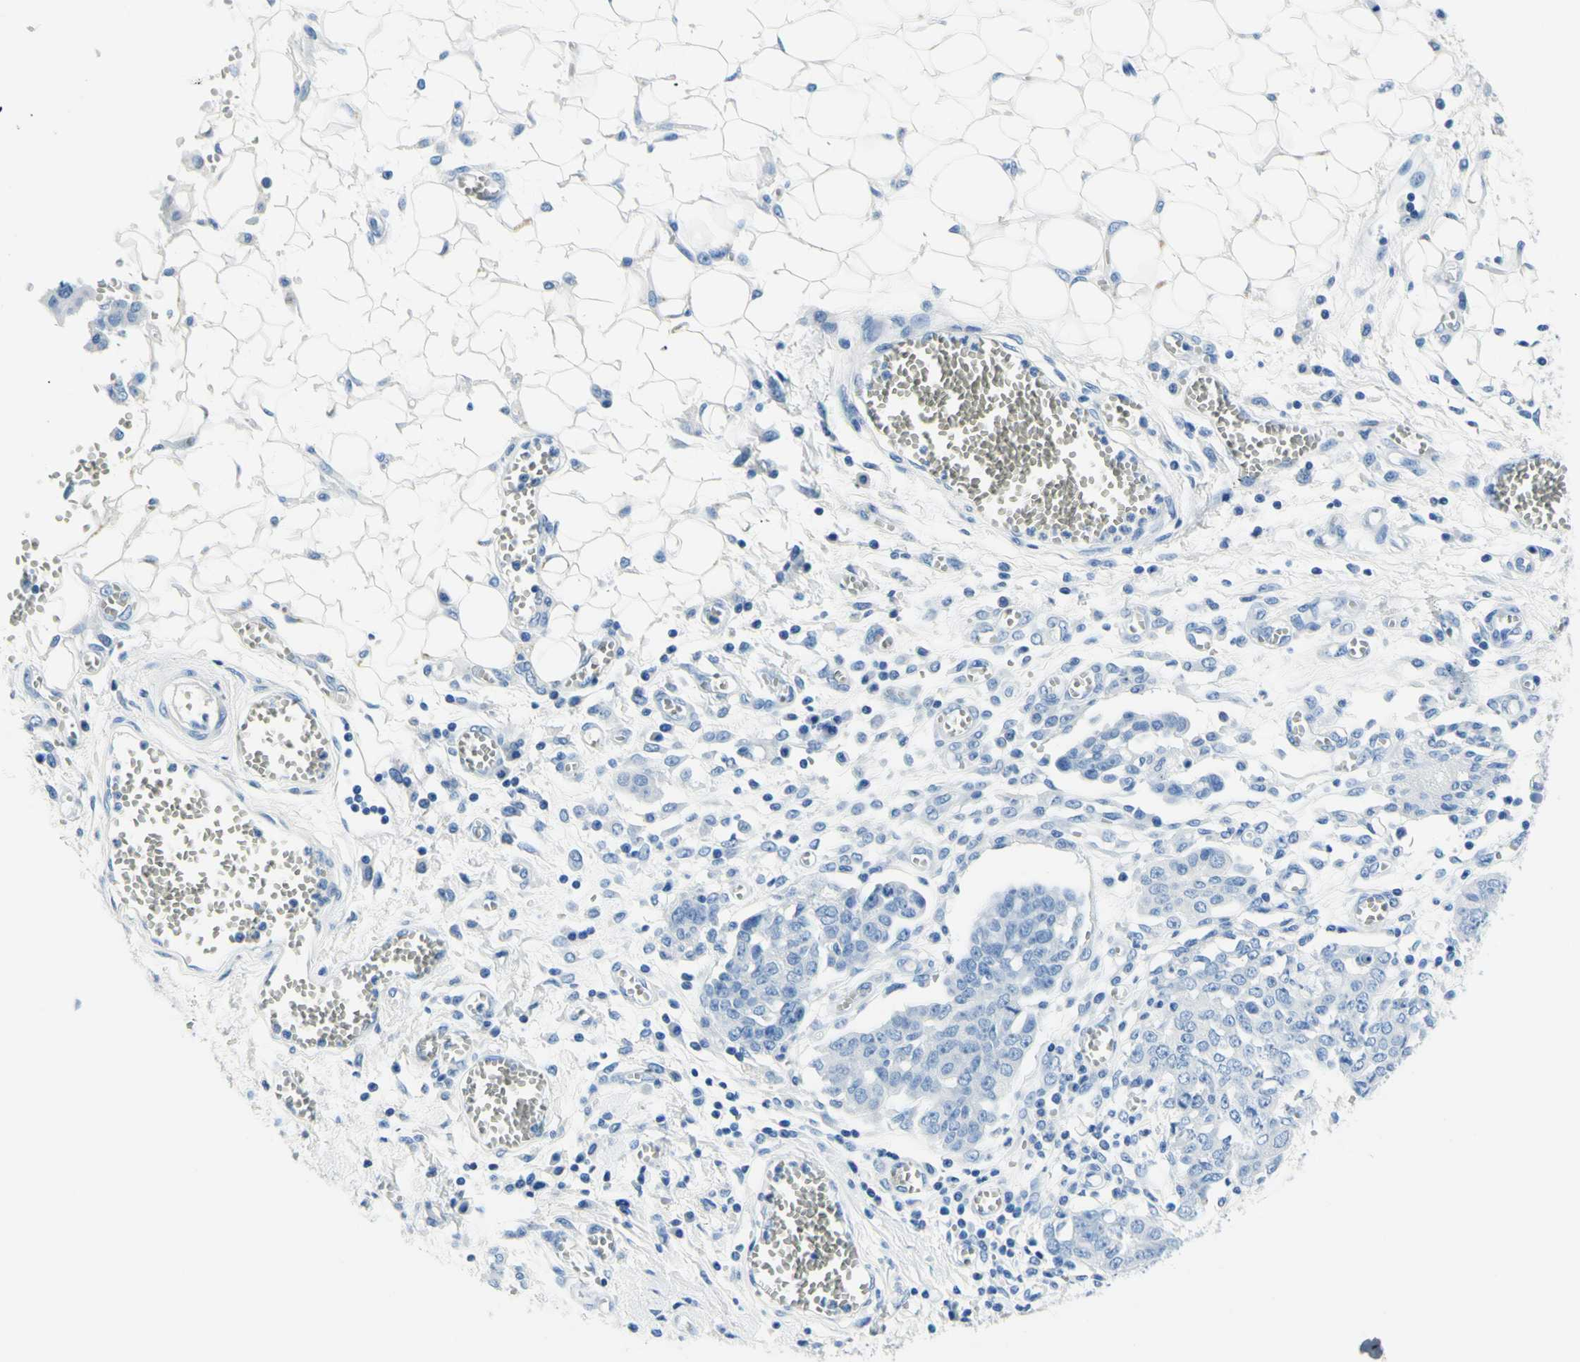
{"staining": {"intensity": "negative", "quantity": "none", "location": "none"}, "tissue": "ovarian cancer", "cell_type": "Tumor cells", "image_type": "cancer", "snomed": [{"axis": "morphology", "description": "Cystadenocarcinoma, serous, NOS"}, {"axis": "topography", "description": "Soft tissue"}, {"axis": "topography", "description": "Ovary"}], "caption": "Immunohistochemistry (IHC) micrograph of human ovarian serous cystadenocarcinoma stained for a protein (brown), which reveals no expression in tumor cells. (DAB immunohistochemistry (IHC), high magnification).", "gene": "MYH2", "patient": {"sex": "female", "age": 57}}